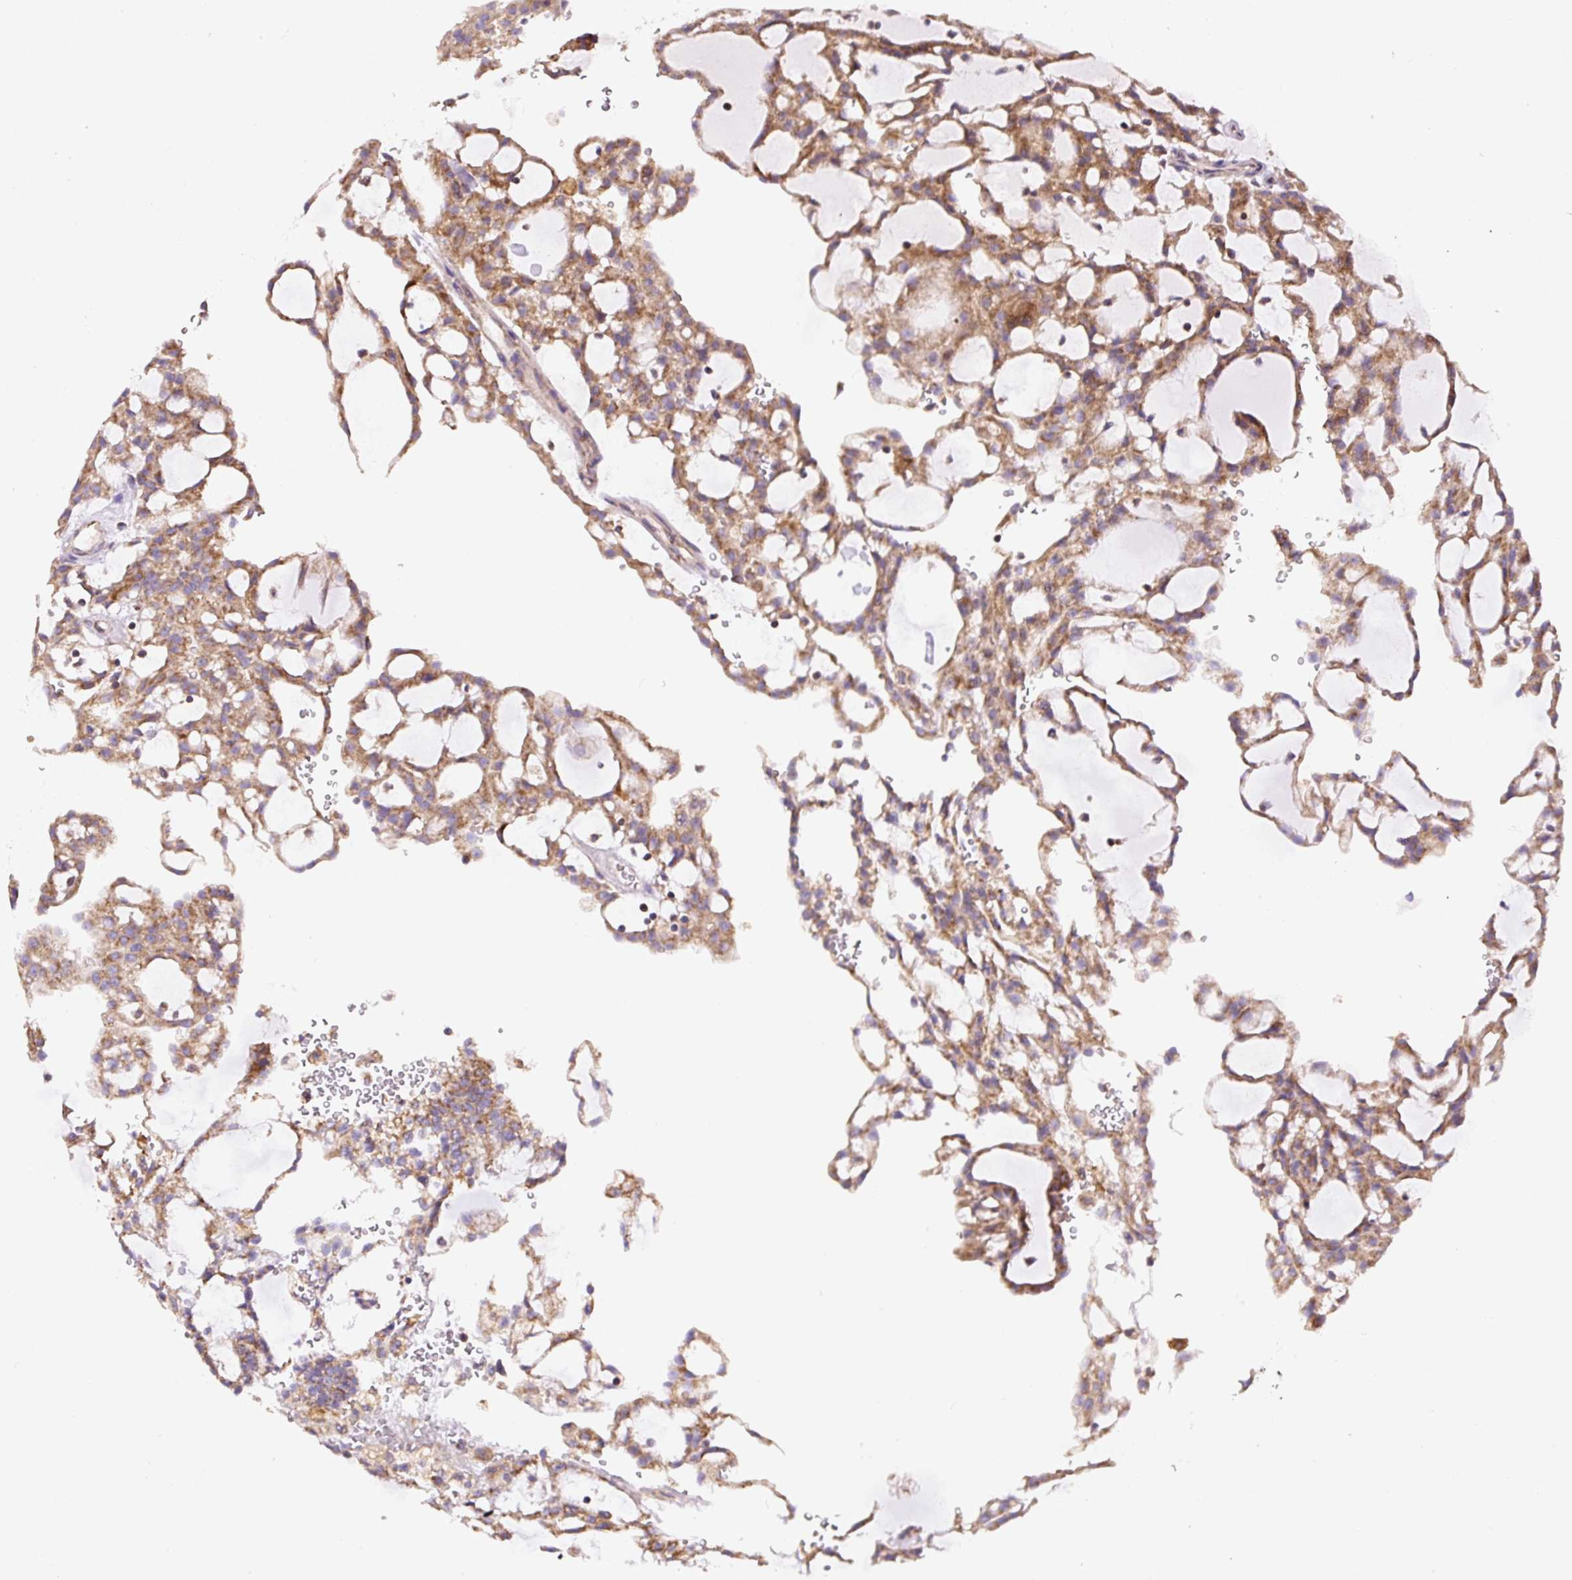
{"staining": {"intensity": "moderate", "quantity": ">75%", "location": "cytoplasmic/membranous"}, "tissue": "renal cancer", "cell_type": "Tumor cells", "image_type": "cancer", "snomed": [{"axis": "morphology", "description": "Adenocarcinoma, NOS"}, {"axis": "topography", "description": "Kidney"}], "caption": "There is medium levels of moderate cytoplasmic/membranous expression in tumor cells of adenocarcinoma (renal), as demonstrated by immunohistochemical staining (brown color).", "gene": "NDUFAF2", "patient": {"sex": "male", "age": 63}}